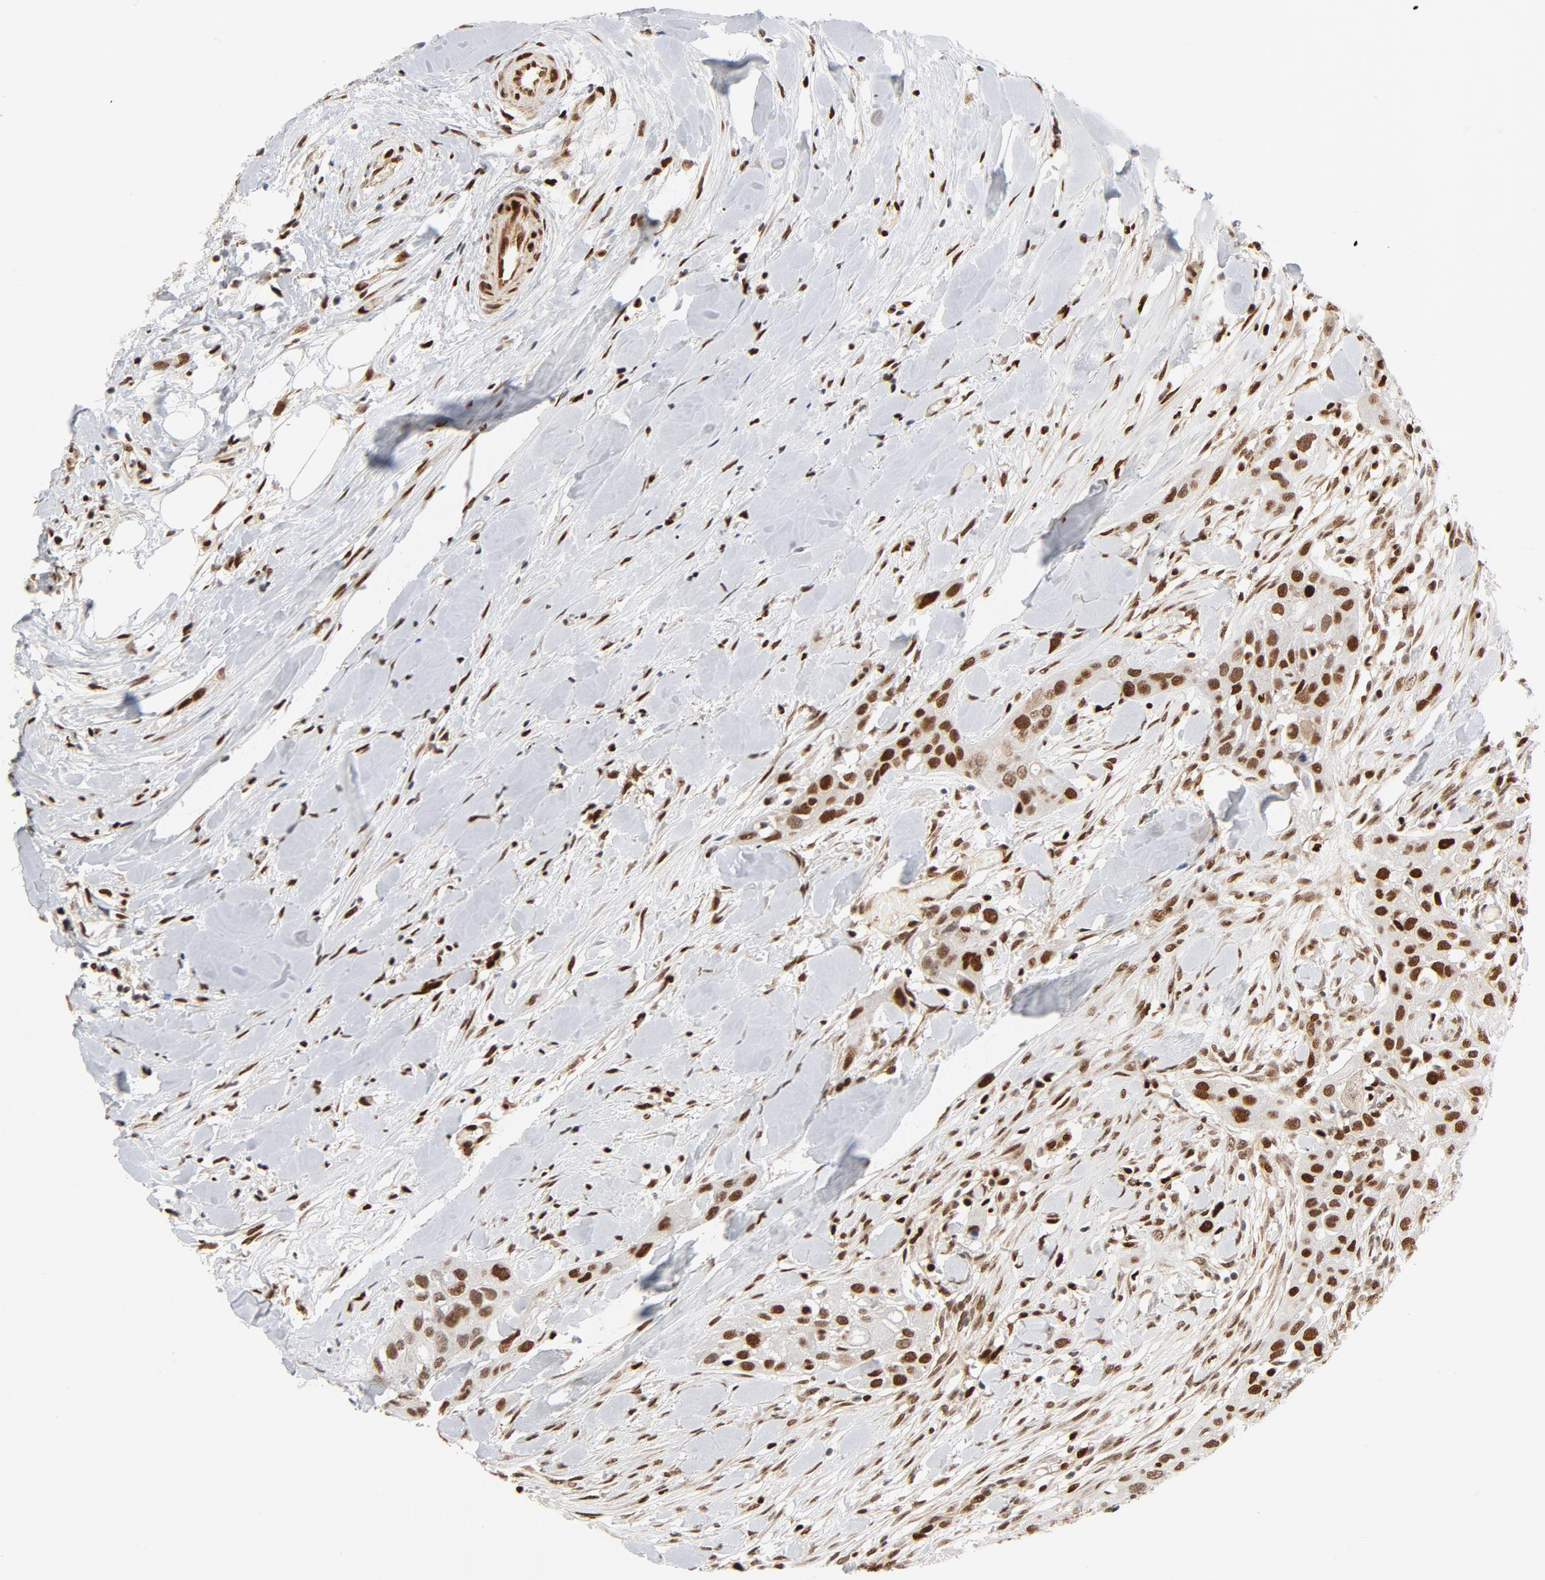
{"staining": {"intensity": "moderate", "quantity": ">75%", "location": "nuclear"}, "tissue": "head and neck cancer", "cell_type": "Tumor cells", "image_type": "cancer", "snomed": [{"axis": "morphology", "description": "Neoplasm, malignant, NOS"}, {"axis": "topography", "description": "Salivary gland"}, {"axis": "topography", "description": "Head-Neck"}], "caption": "This is a photomicrograph of immunohistochemistry staining of head and neck cancer (malignant neoplasm), which shows moderate positivity in the nuclear of tumor cells.", "gene": "MEF2A", "patient": {"sex": "male", "age": 43}}